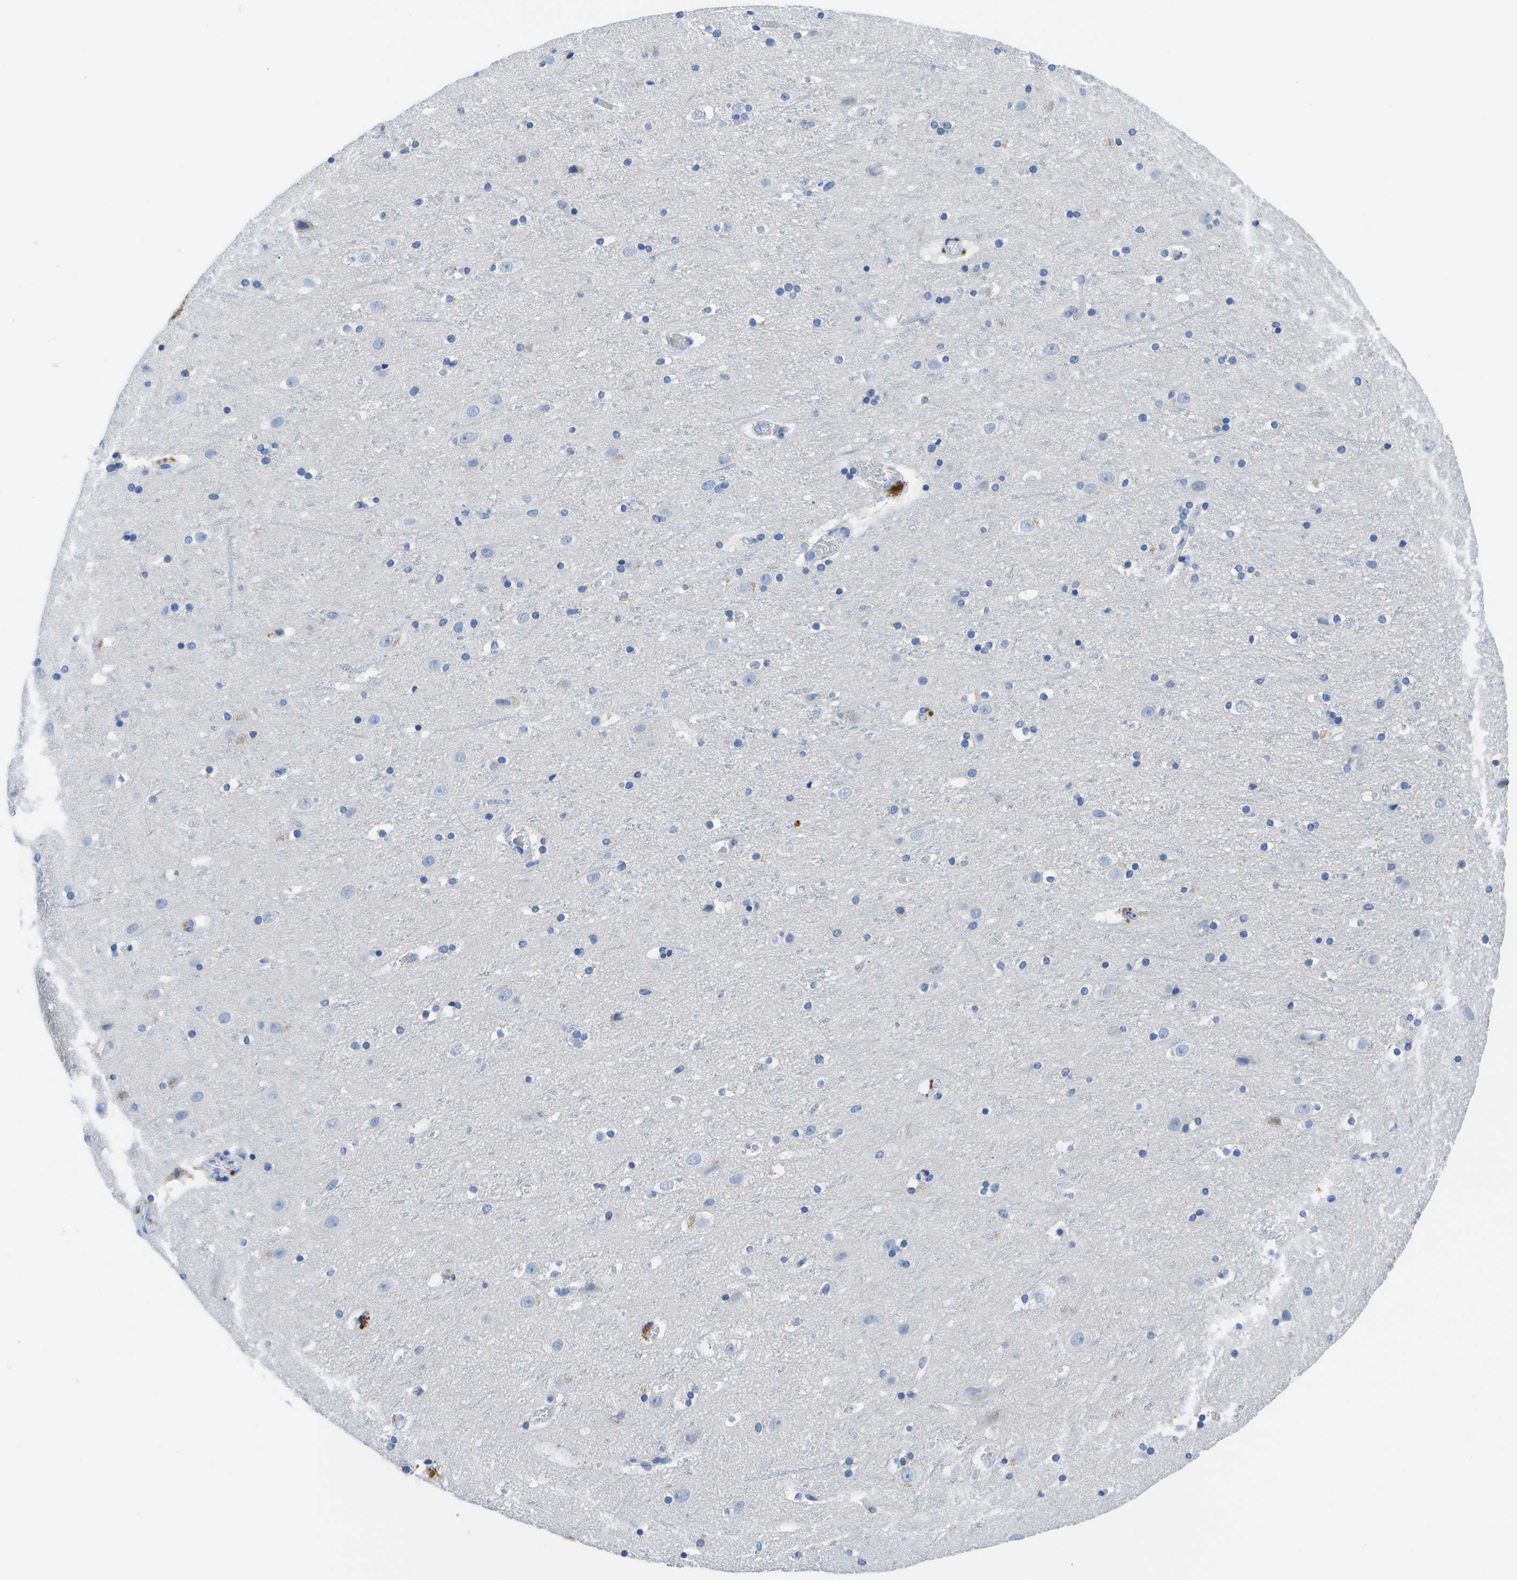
{"staining": {"intensity": "negative", "quantity": "none", "location": "none"}, "tissue": "cerebral cortex", "cell_type": "Endothelial cells", "image_type": "normal", "snomed": [{"axis": "morphology", "description": "Normal tissue, NOS"}, {"axis": "topography", "description": "Cerebral cortex"}], "caption": "This micrograph is of benign cerebral cortex stained with immunohistochemistry to label a protein in brown with the nuclei are counter-stained blue. There is no expression in endothelial cells. (DAB immunohistochemistry (IHC) visualized using brightfield microscopy, high magnification).", "gene": "MS4A1", "patient": {"sex": "male", "age": 45}}